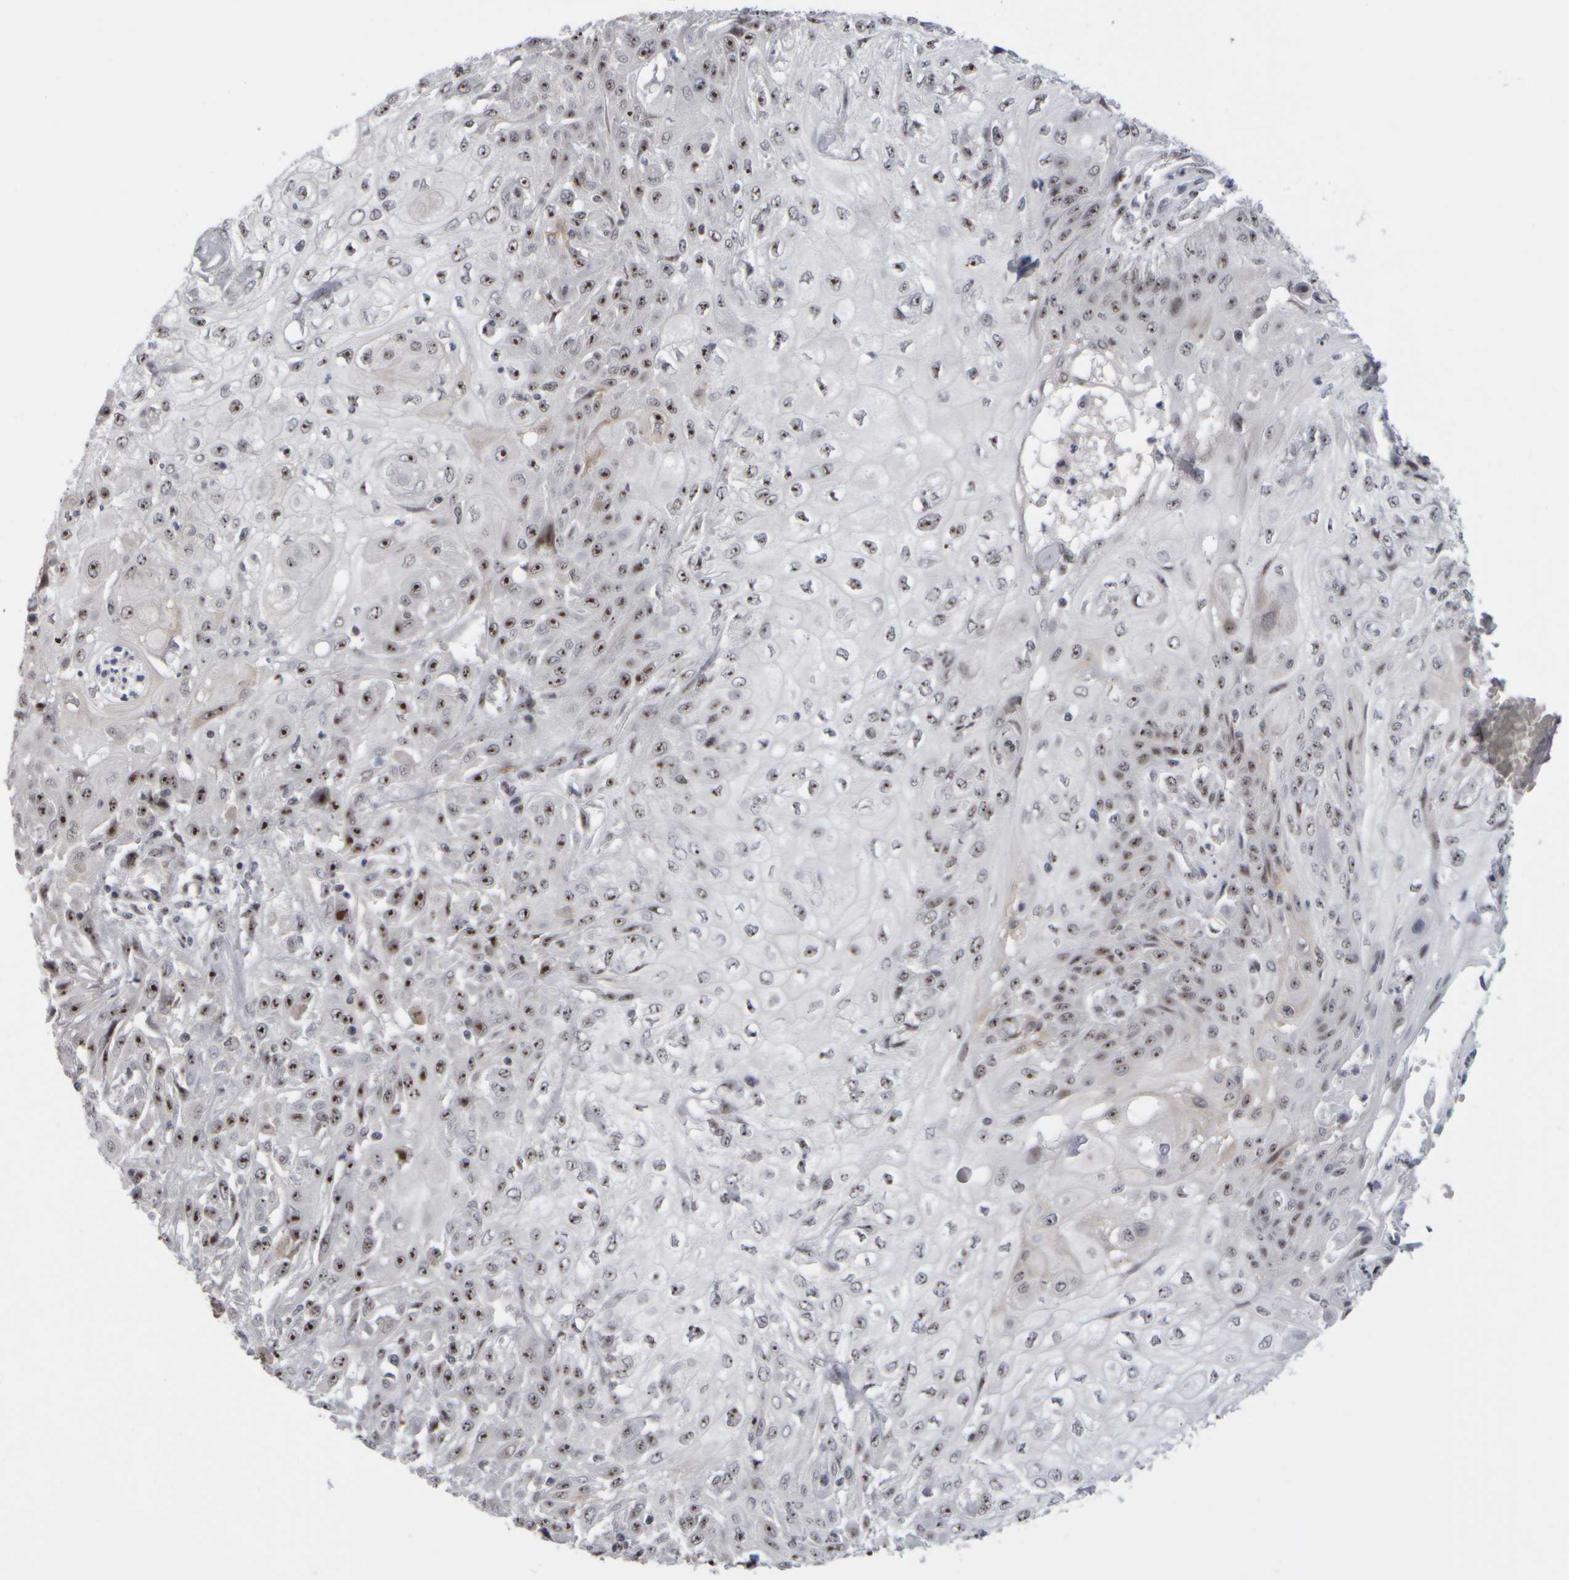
{"staining": {"intensity": "moderate", "quantity": ">75%", "location": "nuclear"}, "tissue": "skin cancer", "cell_type": "Tumor cells", "image_type": "cancer", "snomed": [{"axis": "morphology", "description": "Squamous cell carcinoma, NOS"}, {"axis": "morphology", "description": "Squamous cell carcinoma, metastatic, NOS"}, {"axis": "topography", "description": "Skin"}, {"axis": "topography", "description": "Lymph node"}], "caption": "Immunohistochemical staining of human squamous cell carcinoma (skin) demonstrates medium levels of moderate nuclear staining in approximately >75% of tumor cells.", "gene": "SURF6", "patient": {"sex": "male", "age": 75}}